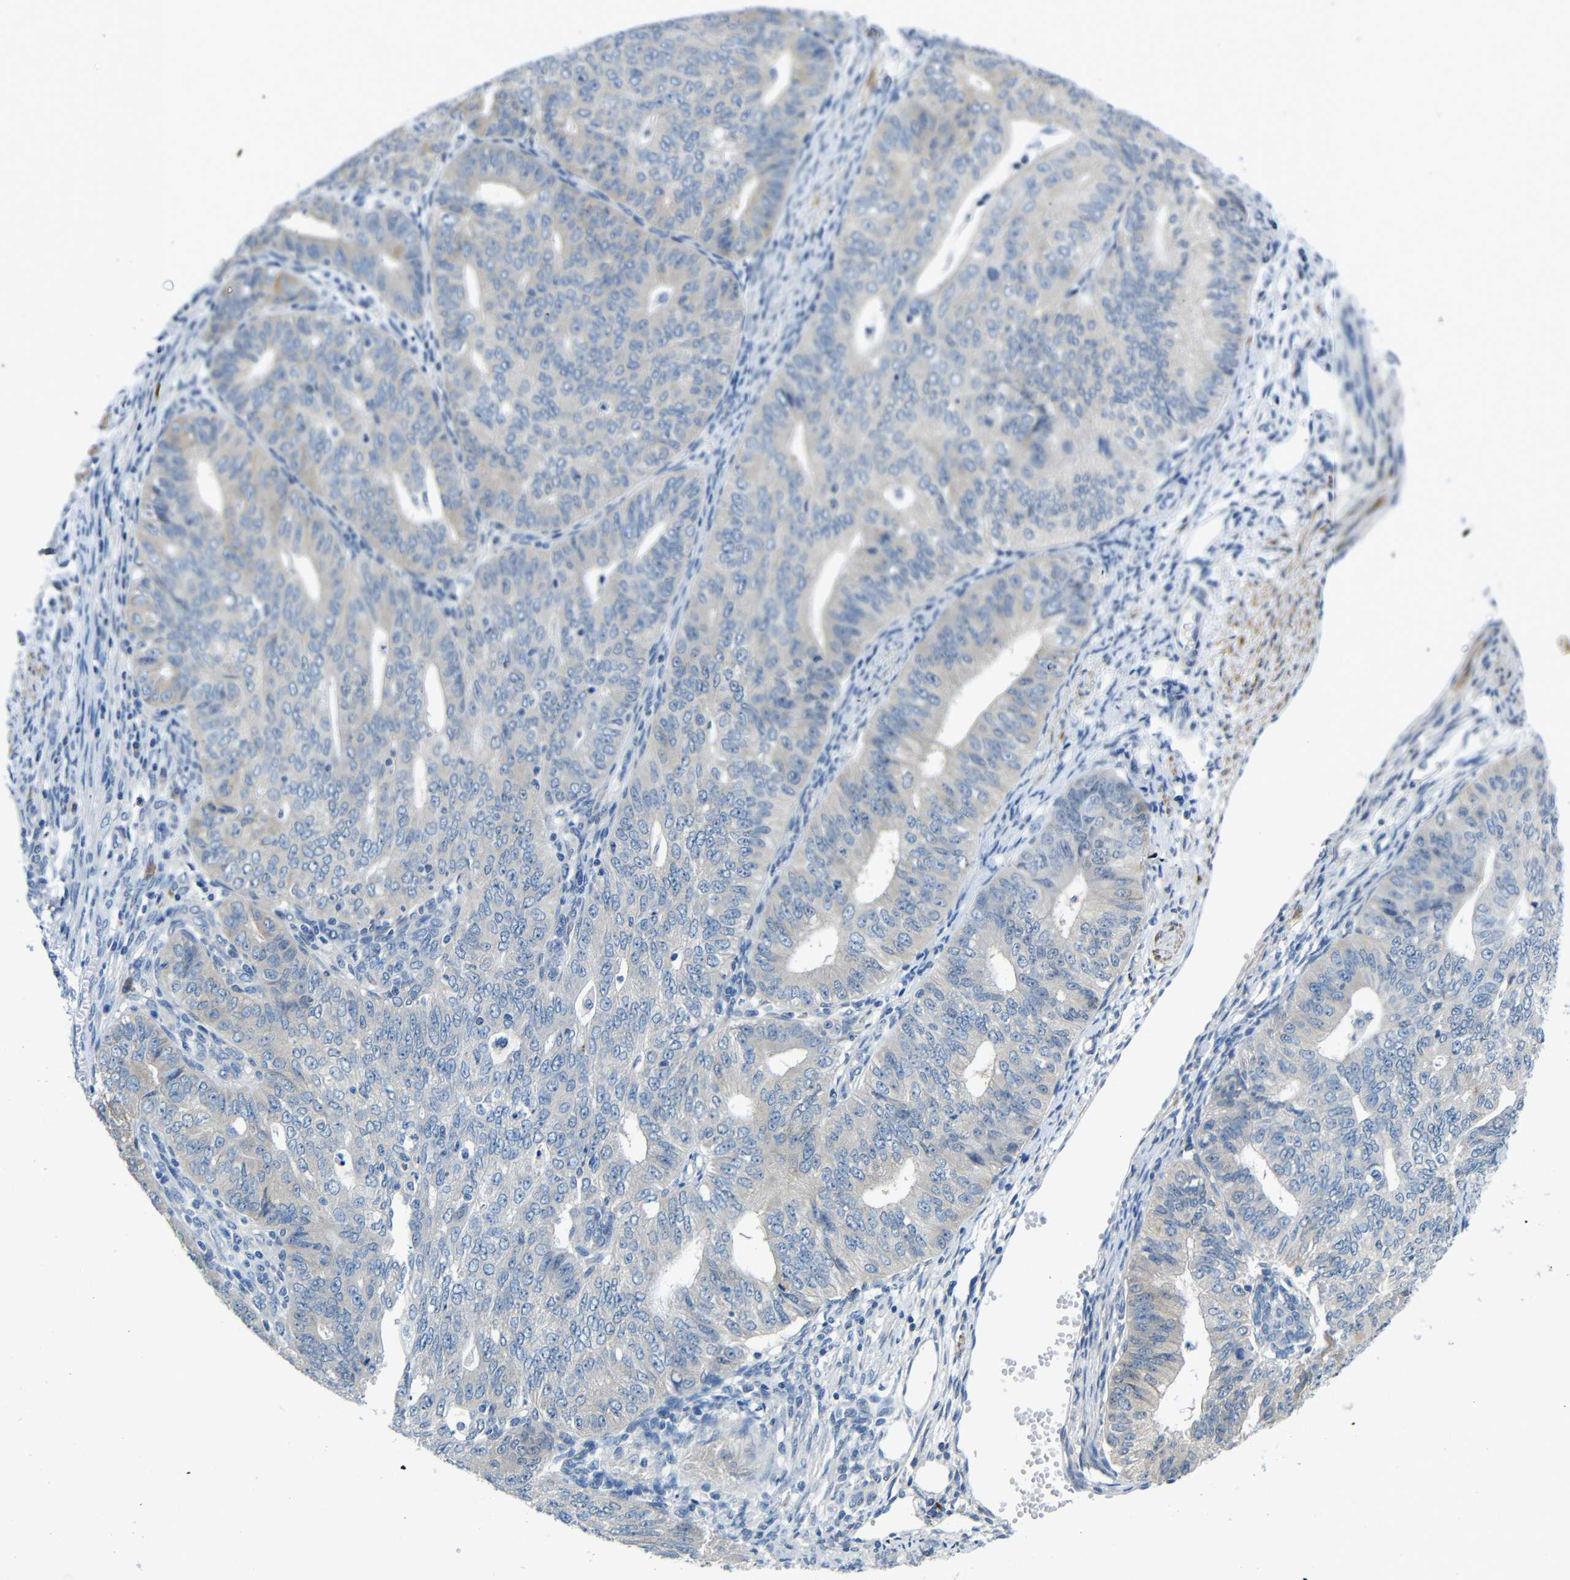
{"staining": {"intensity": "weak", "quantity": "<25%", "location": "cytoplasmic/membranous"}, "tissue": "endometrial cancer", "cell_type": "Tumor cells", "image_type": "cancer", "snomed": [{"axis": "morphology", "description": "Adenocarcinoma, NOS"}, {"axis": "topography", "description": "Endometrium"}], "caption": "There is no significant staining in tumor cells of adenocarcinoma (endometrial).", "gene": "NEGR1", "patient": {"sex": "female", "age": 32}}